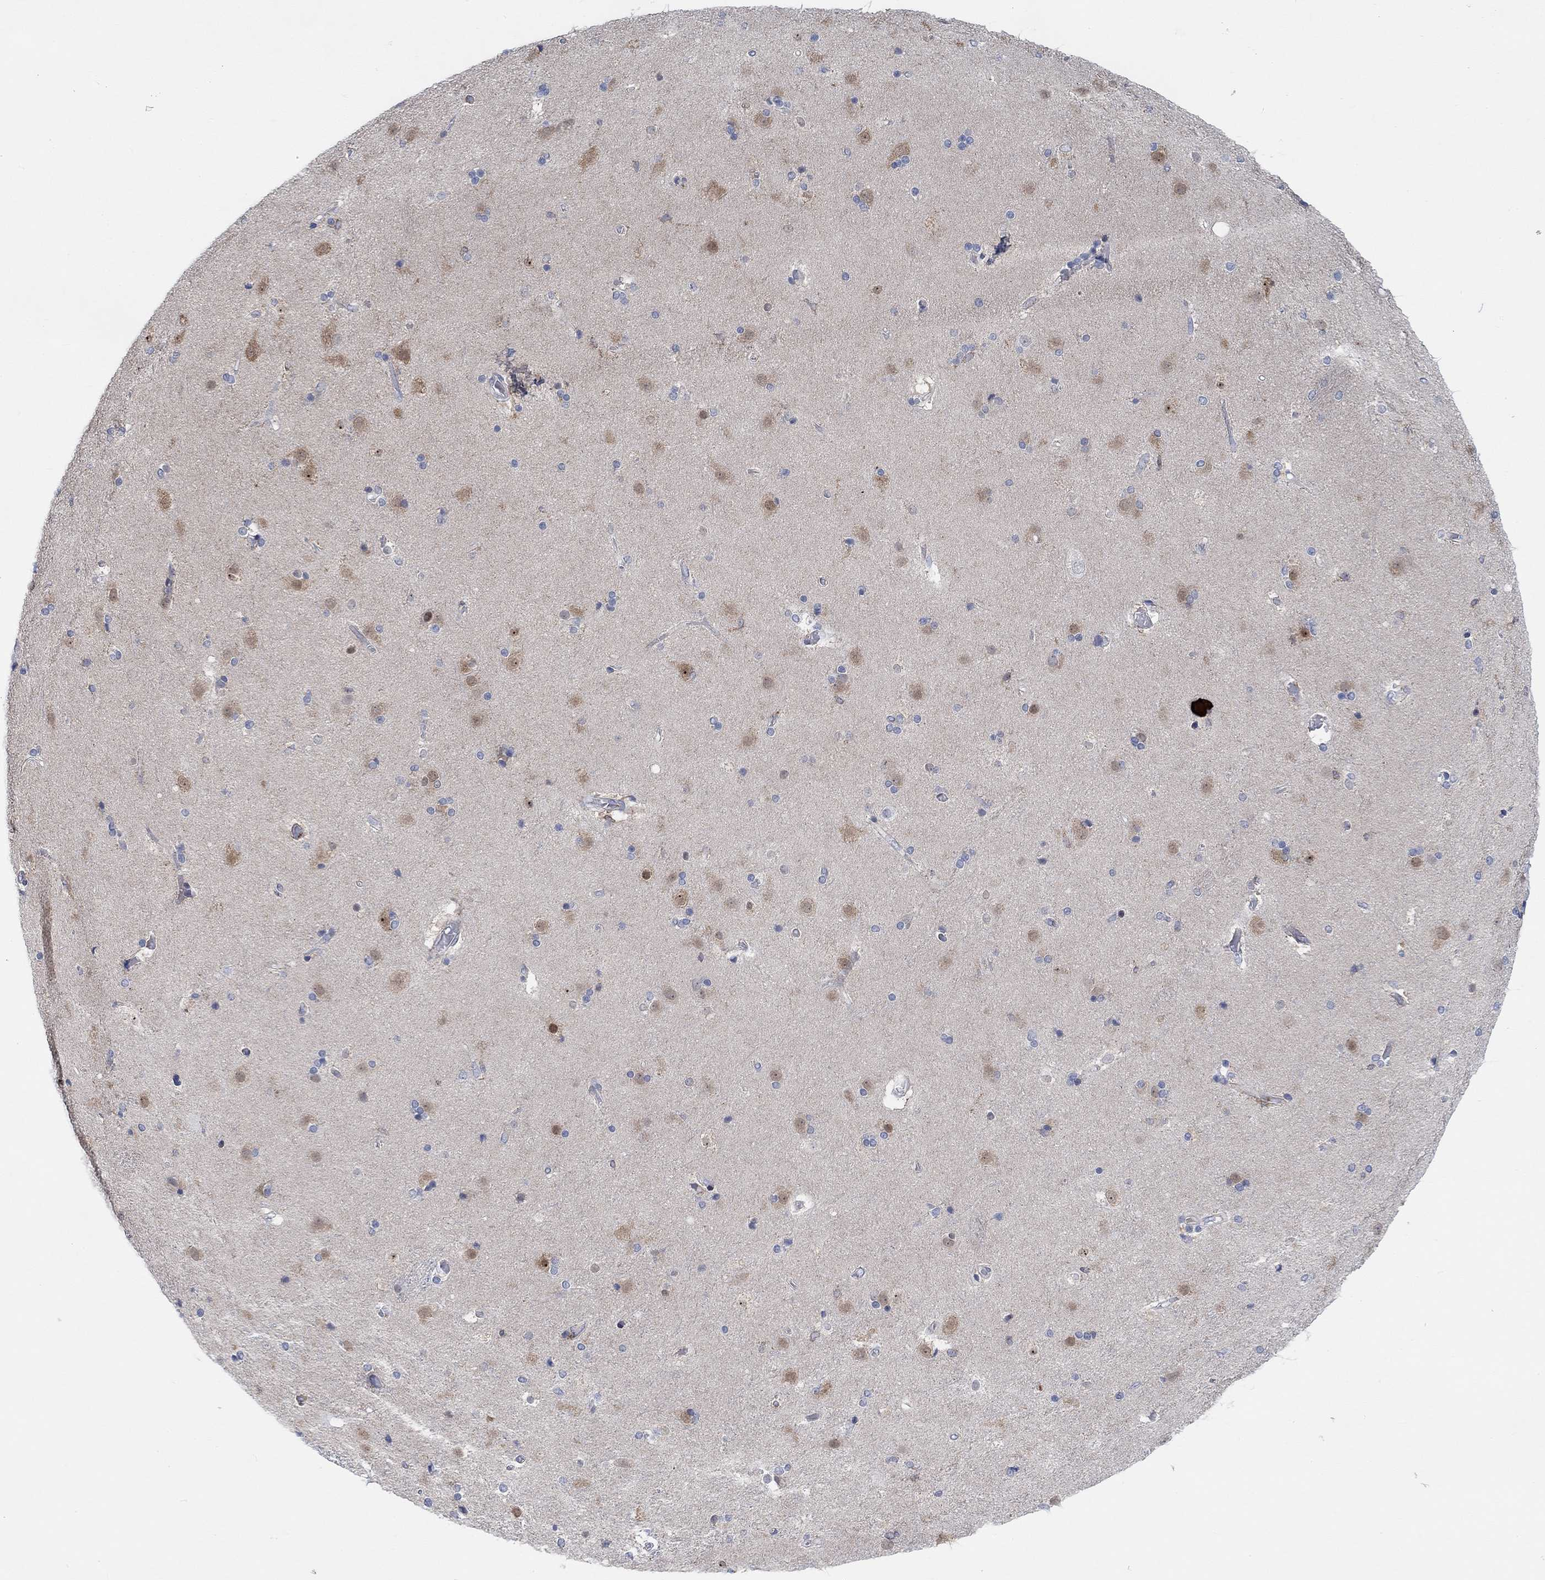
{"staining": {"intensity": "negative", "quantity": "none", "location": "none"}, "tissue": "caudate", "cell_type": "Glial cells", "image_type": "normal", "snomed": [{"axis": "morphology", "description": "Normal tissue, NOS"}, {"axis": "topography", "description": "Lateral ventricle wall"}], "caption": "Glial cells show no significant protein positivity in unremarkable caudate.", "gene": "PMFBP1", "patient": {"sex": "female", "age": 71}}